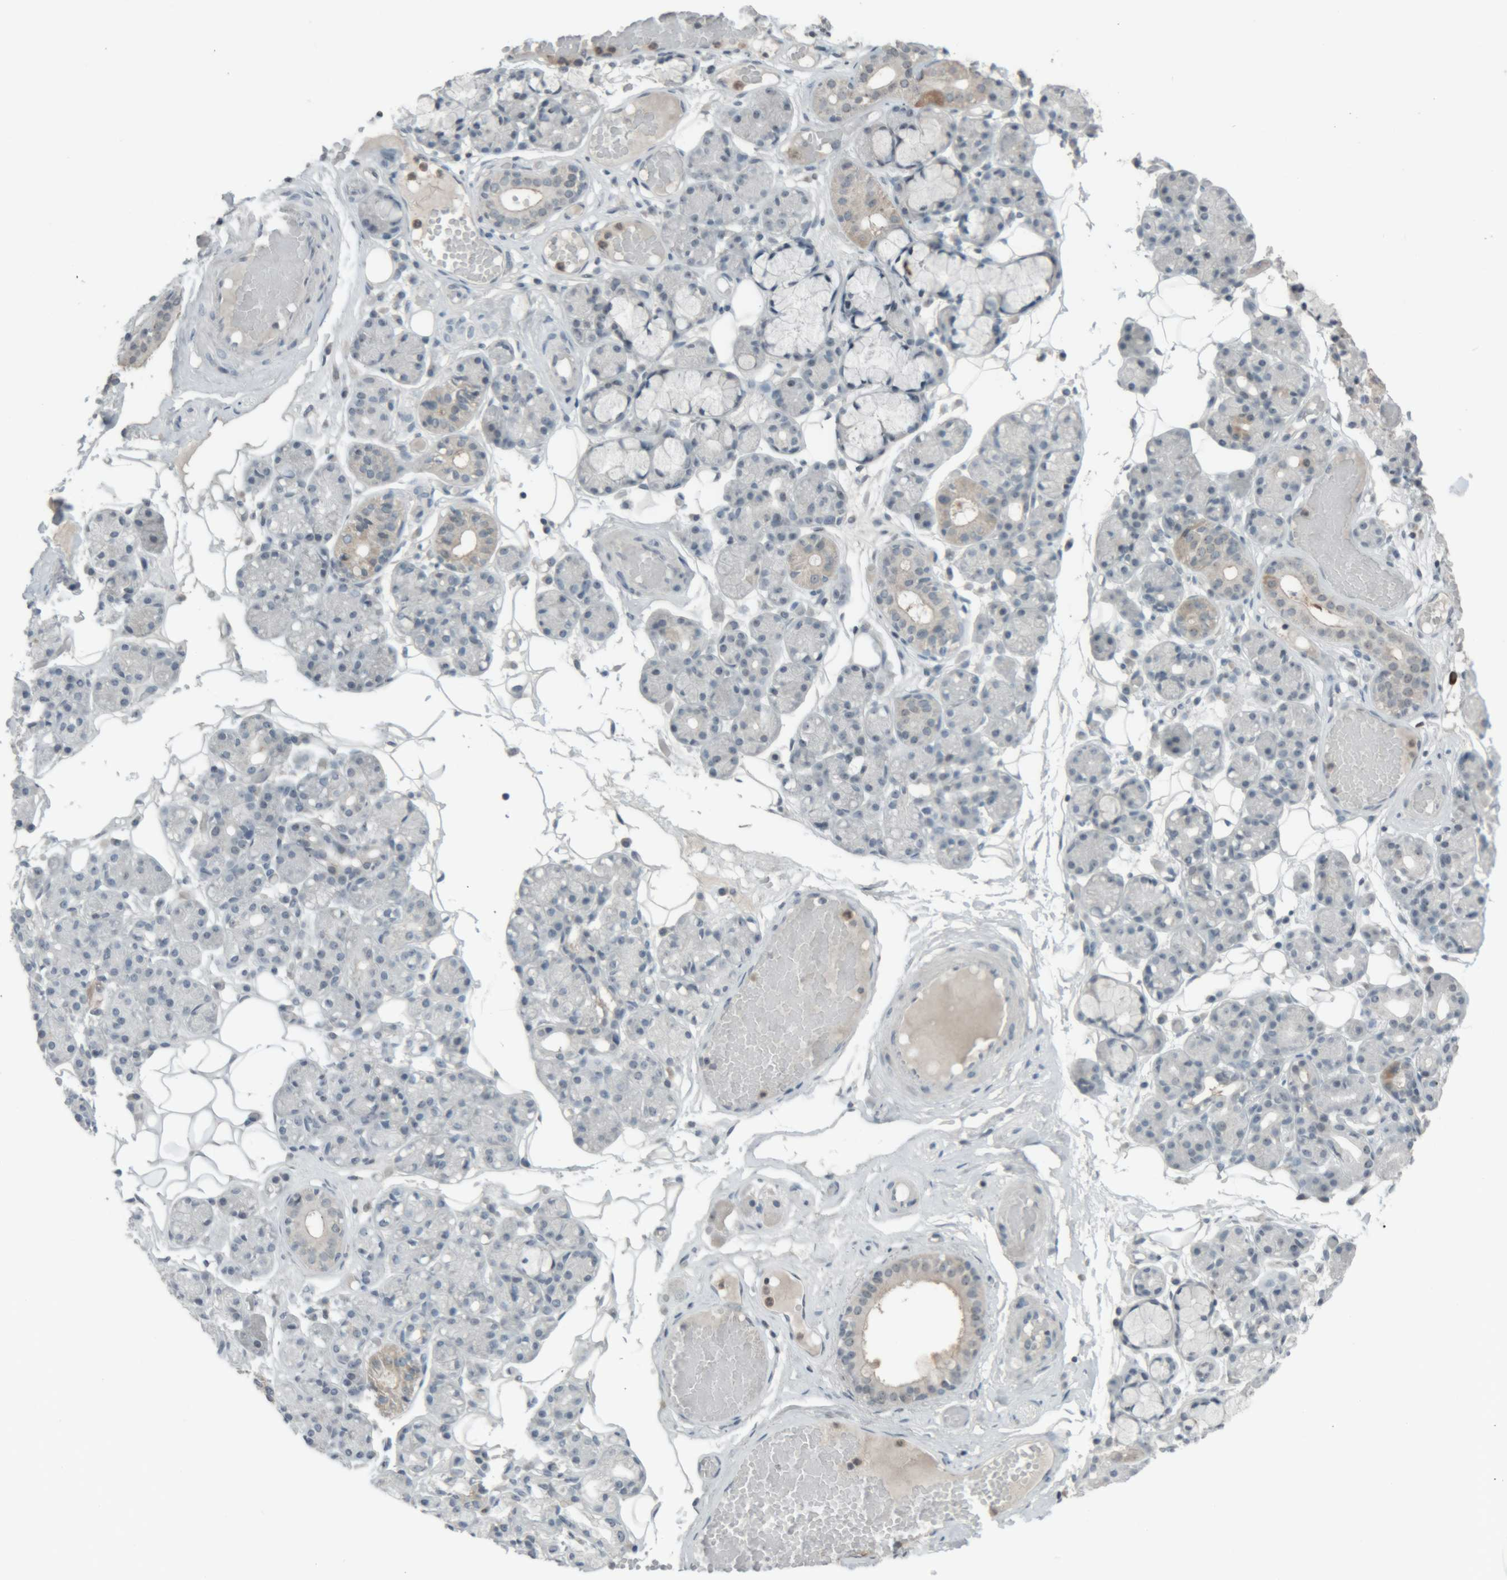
{"staining": {"intensity": "negative", "quantity": "none", "location": "none"}, "tissue": "salivary gland", "cell_type": "Glandular cells", "image_type": "normal", "snomed": [{"axis": "morphology", "description": "Normal tissue, NOS"}, {"axis": "topography", "description": "Salivary gland"}], "caption": "This is a image of immunohistochemistry staining of benign salivary gland, which shows no positivity in glandular cells.", "gene": "RPF1", "patient": {"sex": "male", "age": 63}}